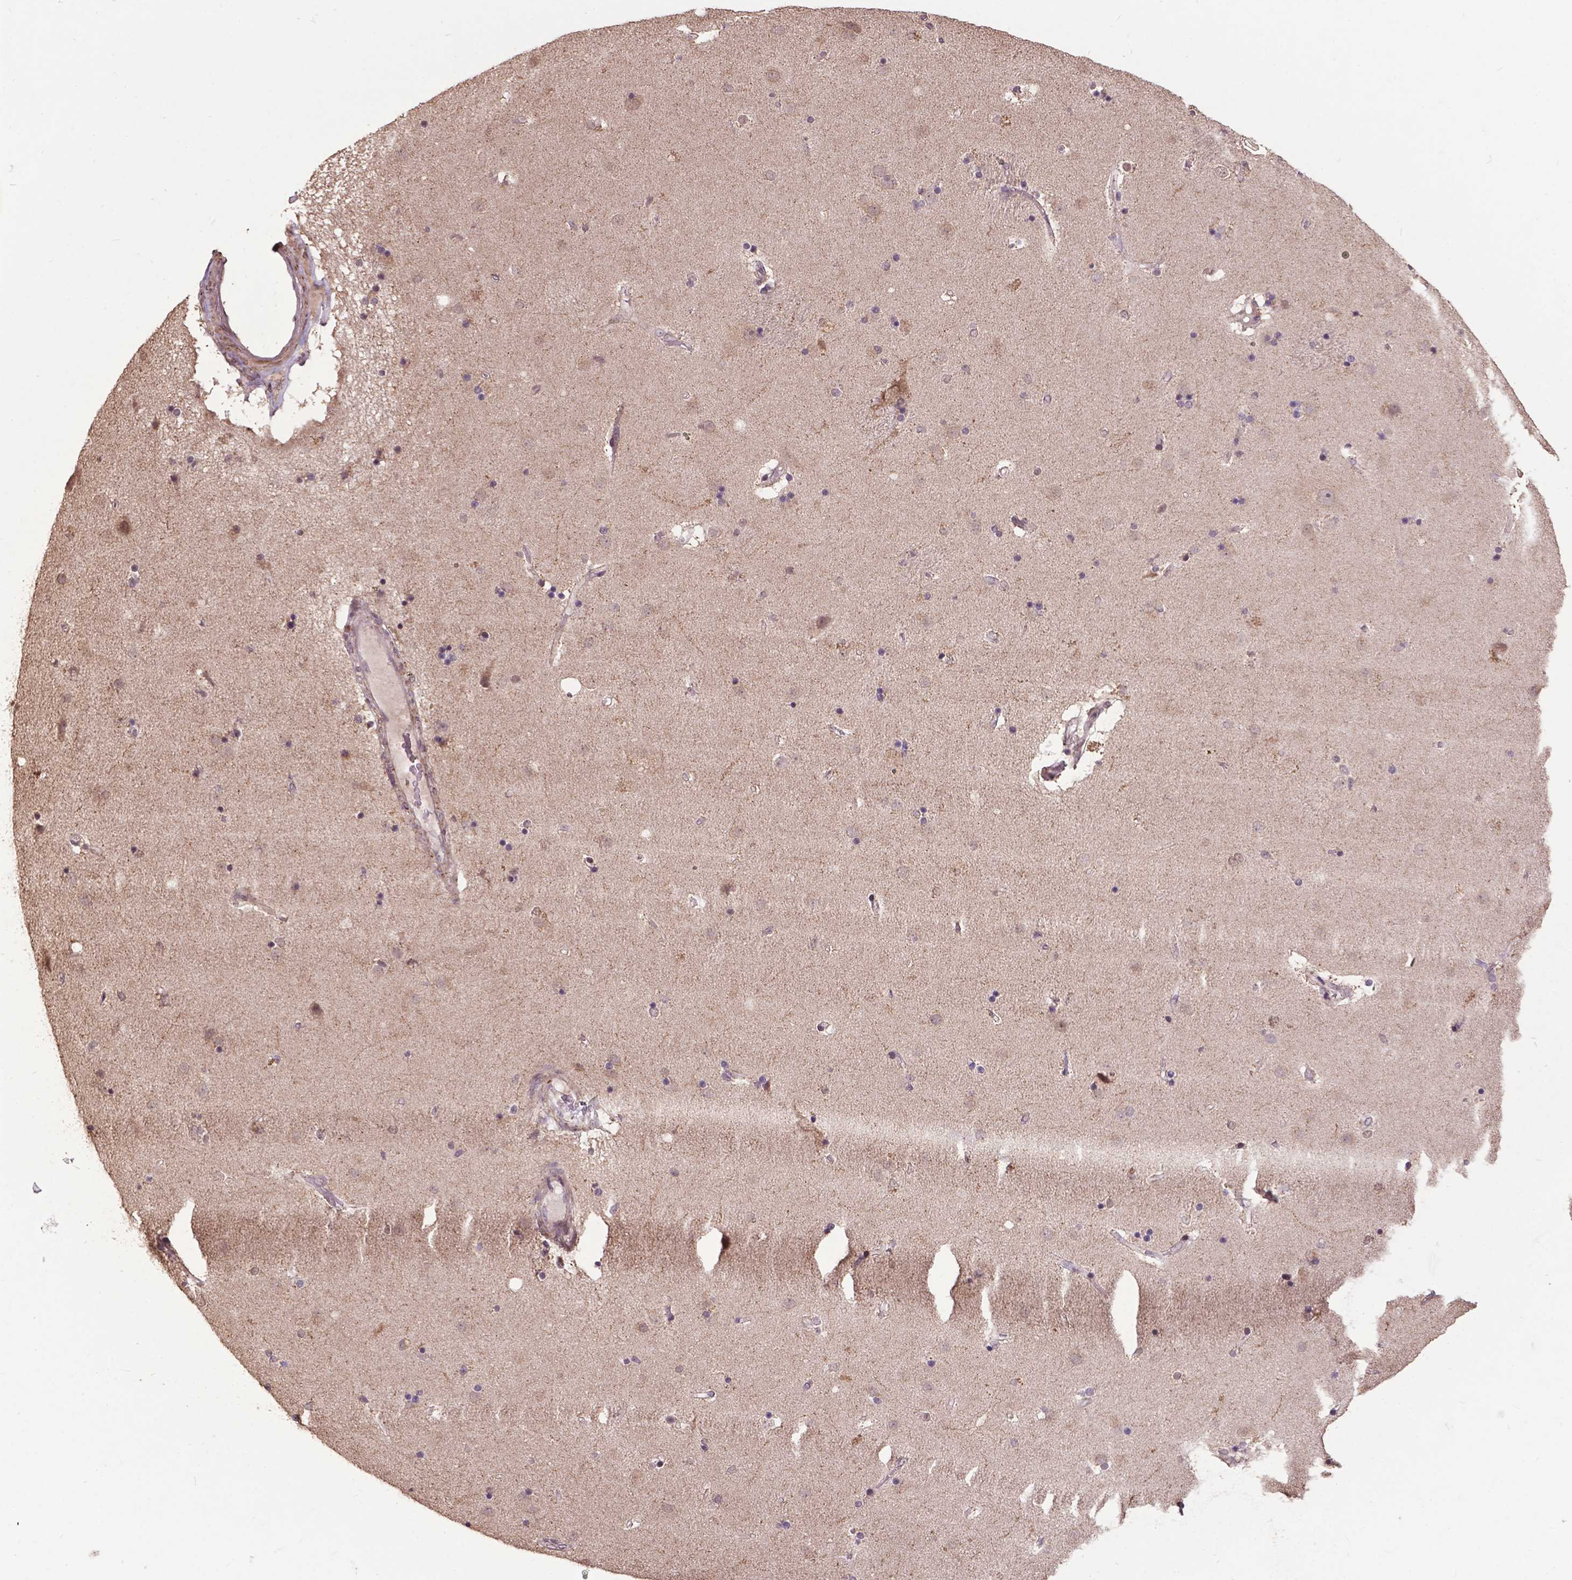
{"staining": {"intensity": "negative", "quantity": "none", "location": "none"}, "tissue": "caudate", "cell_type": "Glial cells", "image_type": "normal", "snomed": [{"axis": "morphology", "description": "Normal tissue, NOS"}, {"axis": "topography", "description": "Lateral ventricle wall"}], "caption": "Glial cells show no significant expression in normal caudate.", "gene": "GLRA2", "patient": {"sex": "female", "age": 71}}